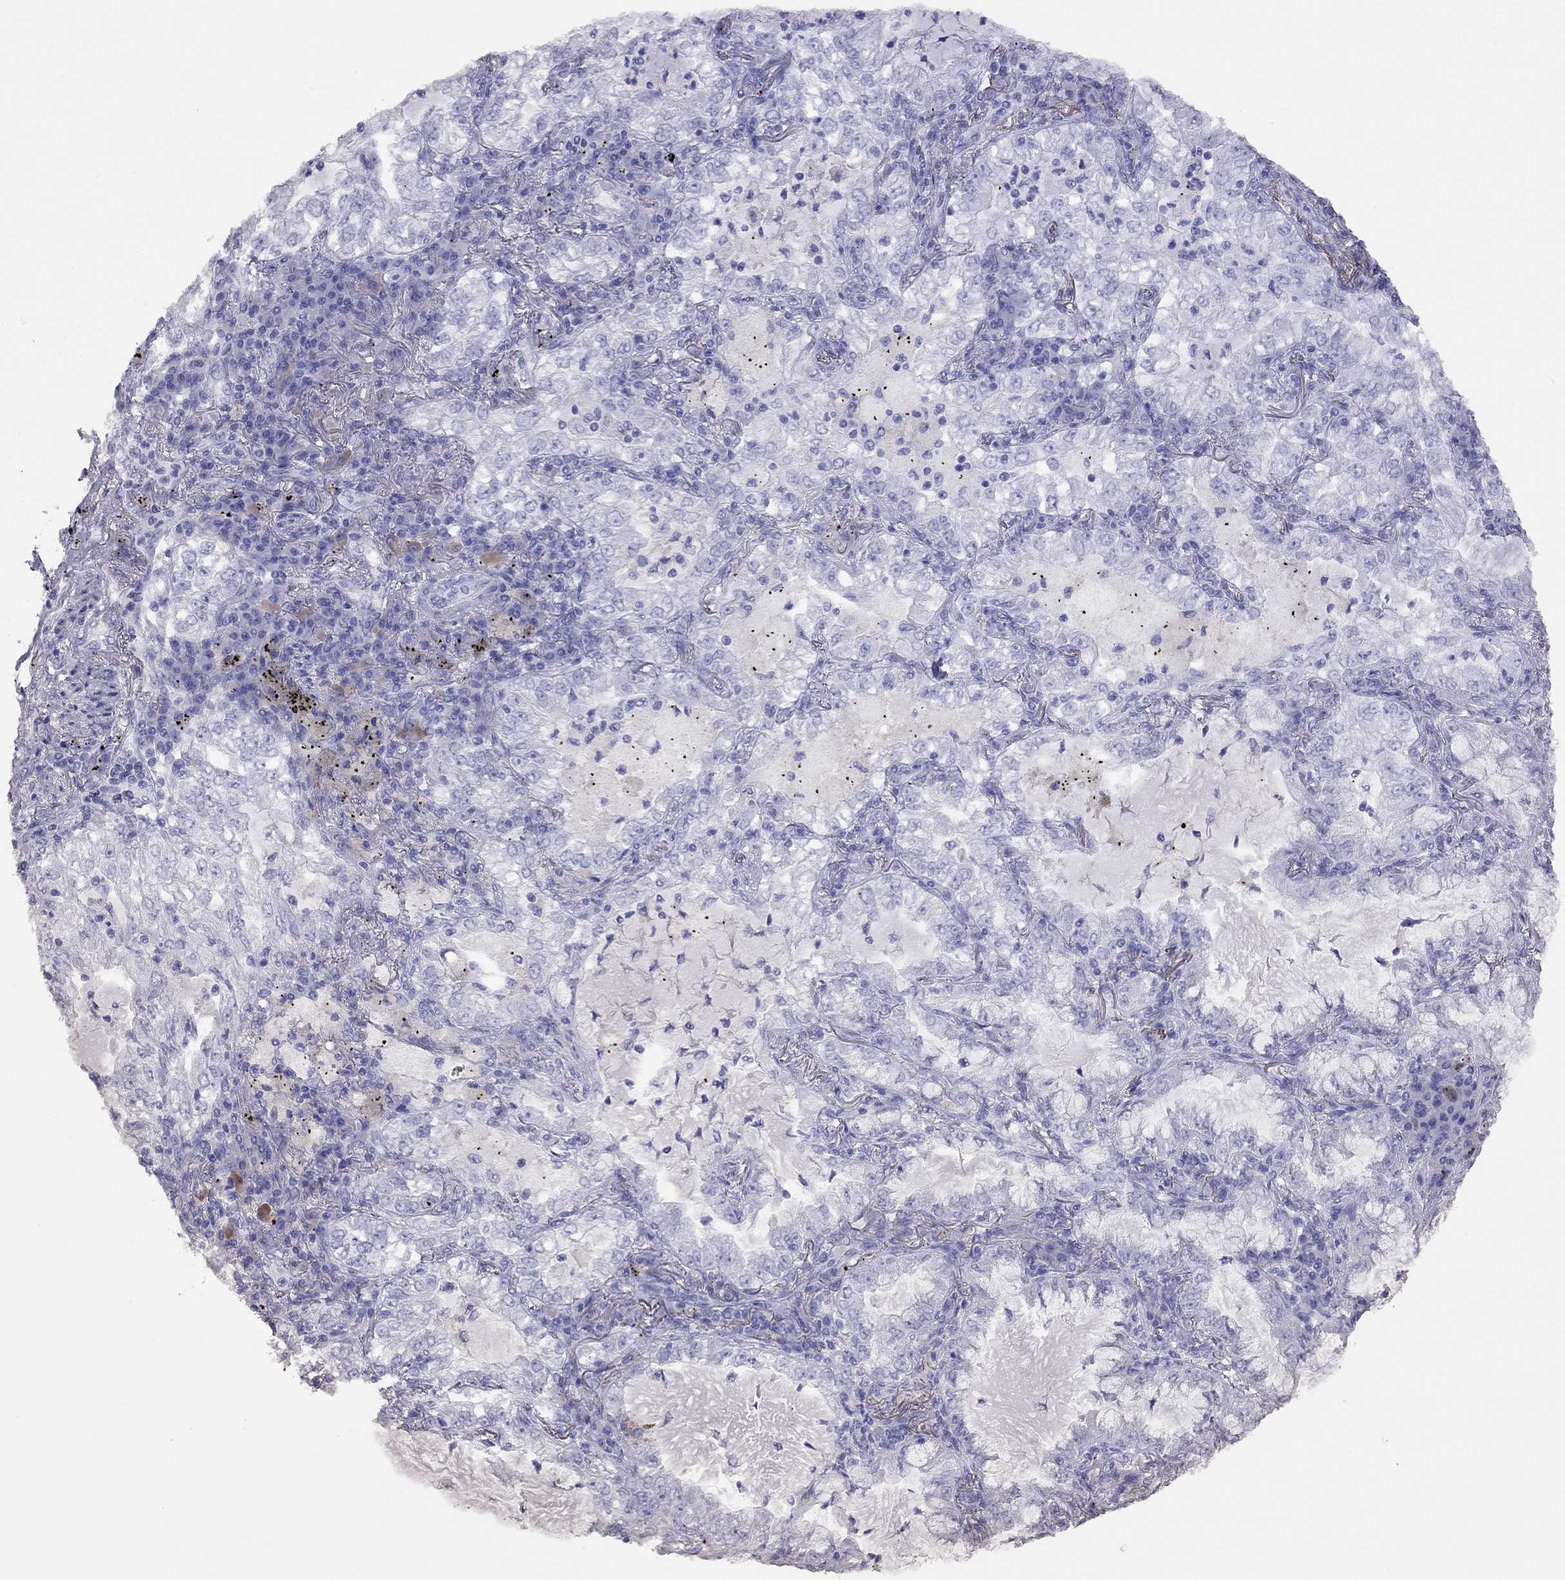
{"staining": {"intensity": "negative", "quantity": "none", "location": "none"}, "tissue": "lung cancer", "cell_type": "Tumor cells", "image_type": "cancer", "snomed": [{"axis": "morphology", "description": "Adenocarcinoma, NOS"}, {"axis": "topography", "description": "Lung"}], "caption": "High power microscopy histopathology image of an immunohistochemistry (IHC) micrograph of lung cancer (adenocarcinoma), revealing no significant positivity in tumor cells. (Stains: DAB (3,3'-diaminobenzidine) immunohistochemistry with hematoxylin counter stain, Microscopy: brightfield microscopy at high magnification).", "gene": "SLC30A8", "patient": {"sex": "female", "age": 73}}